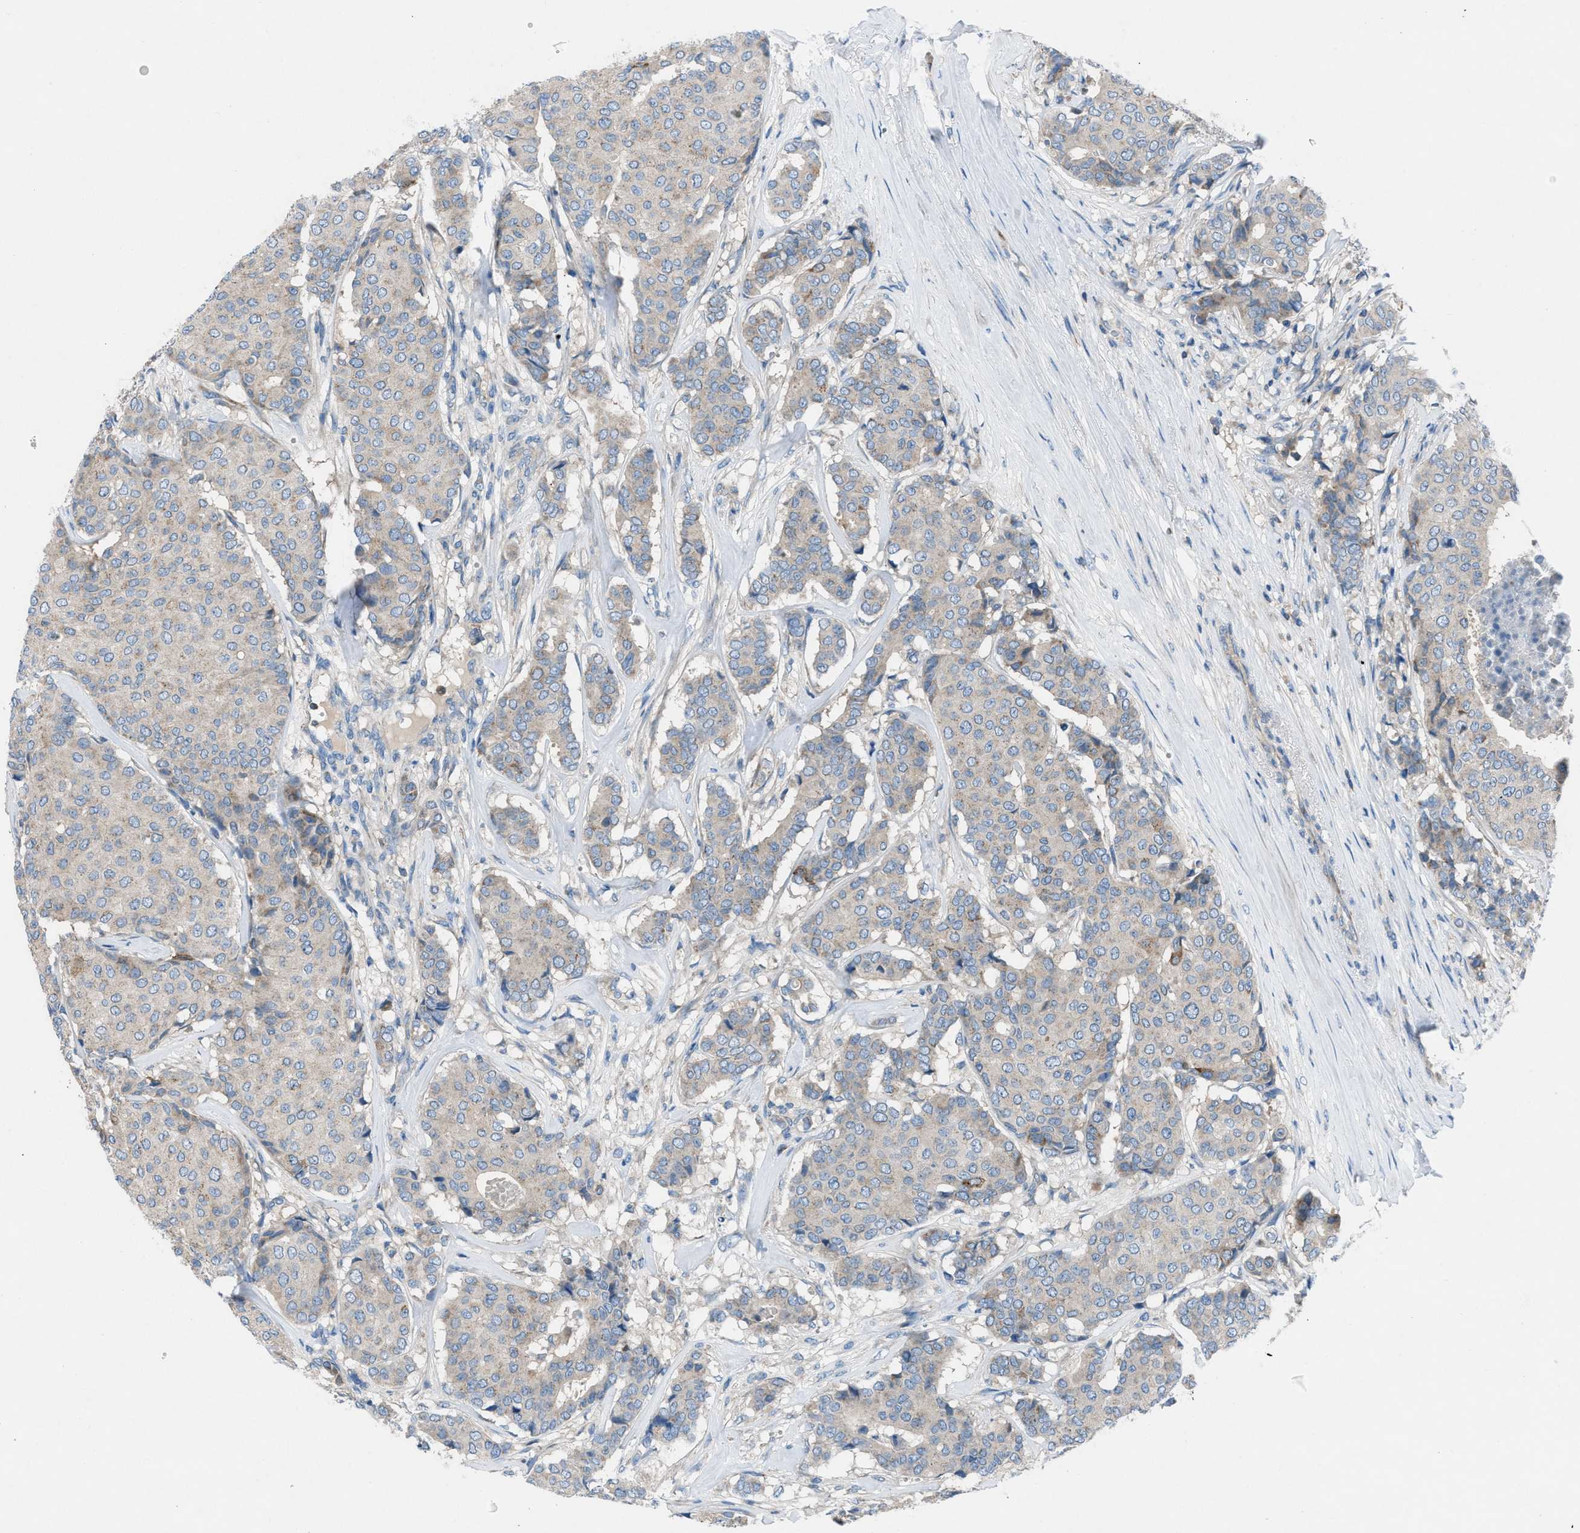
{"staining": {"intensity": "weak", "quantity": "<25%", "location": "cytoplasmic/membranous"}, "tissue": "breast cancer", "cell_type": "Tumor cells", "image_type": "cancer", "snomed": [{"axis": "morphology", "description": "Duct carcinoma"}, {"axis": "topography", "description": "Breast"}], "caption": "Tumor cells show no significant staining in infiltrating ductal carcinoma (breast). (DAB (3,3'-diaminobenzidine) IHC visualized using brightfield microscopy, high magnification).", "gene": "GRK6", "patient": {"sex": "female", "age": 75}}